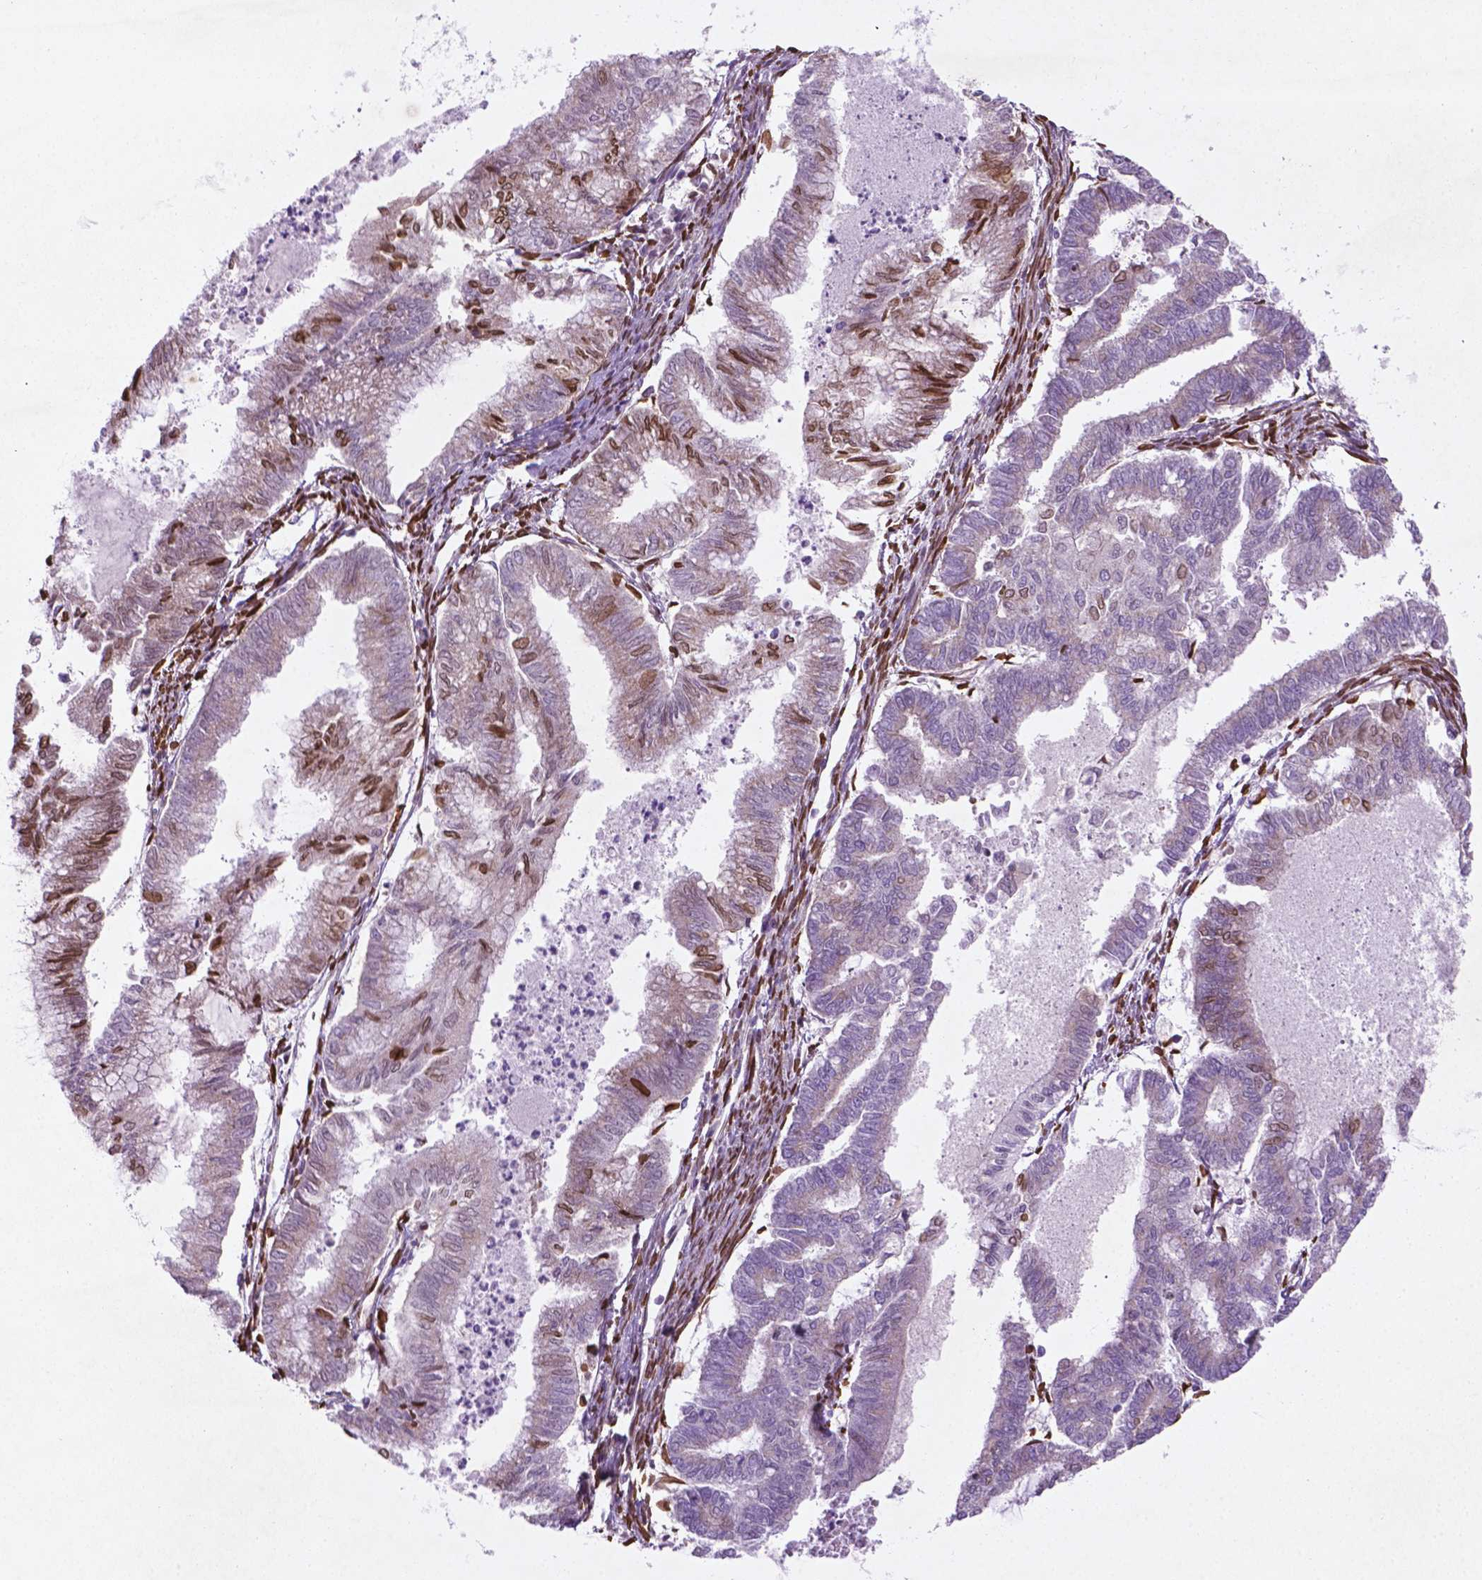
{"staining": {"intensity": "moderate", "quantity": "<25%", "location": "cytoplasmic/membranous,nuclear"}, "tissue": "endometrial cancer", "cell_type": "Tumor cells", "image_type": "cancer", "snomed": [{"axis": "morphology", "description": "Adenocarcinoma, NOS"}, {"axis": "topography", "description": "Endometrium"}], "caption": "IHC histopathology image of neoplastic tissue: endometrial cancer stained using IHC shows low levels of moderate protein expression localized specifically in the cytoplasmic/membranous and nuclear of tumor cells, appearing as a cytoplasmic/membranous and nuclear brown color.", "gene": "TCHP", "patient": {"sex": "female", "age": 79}}